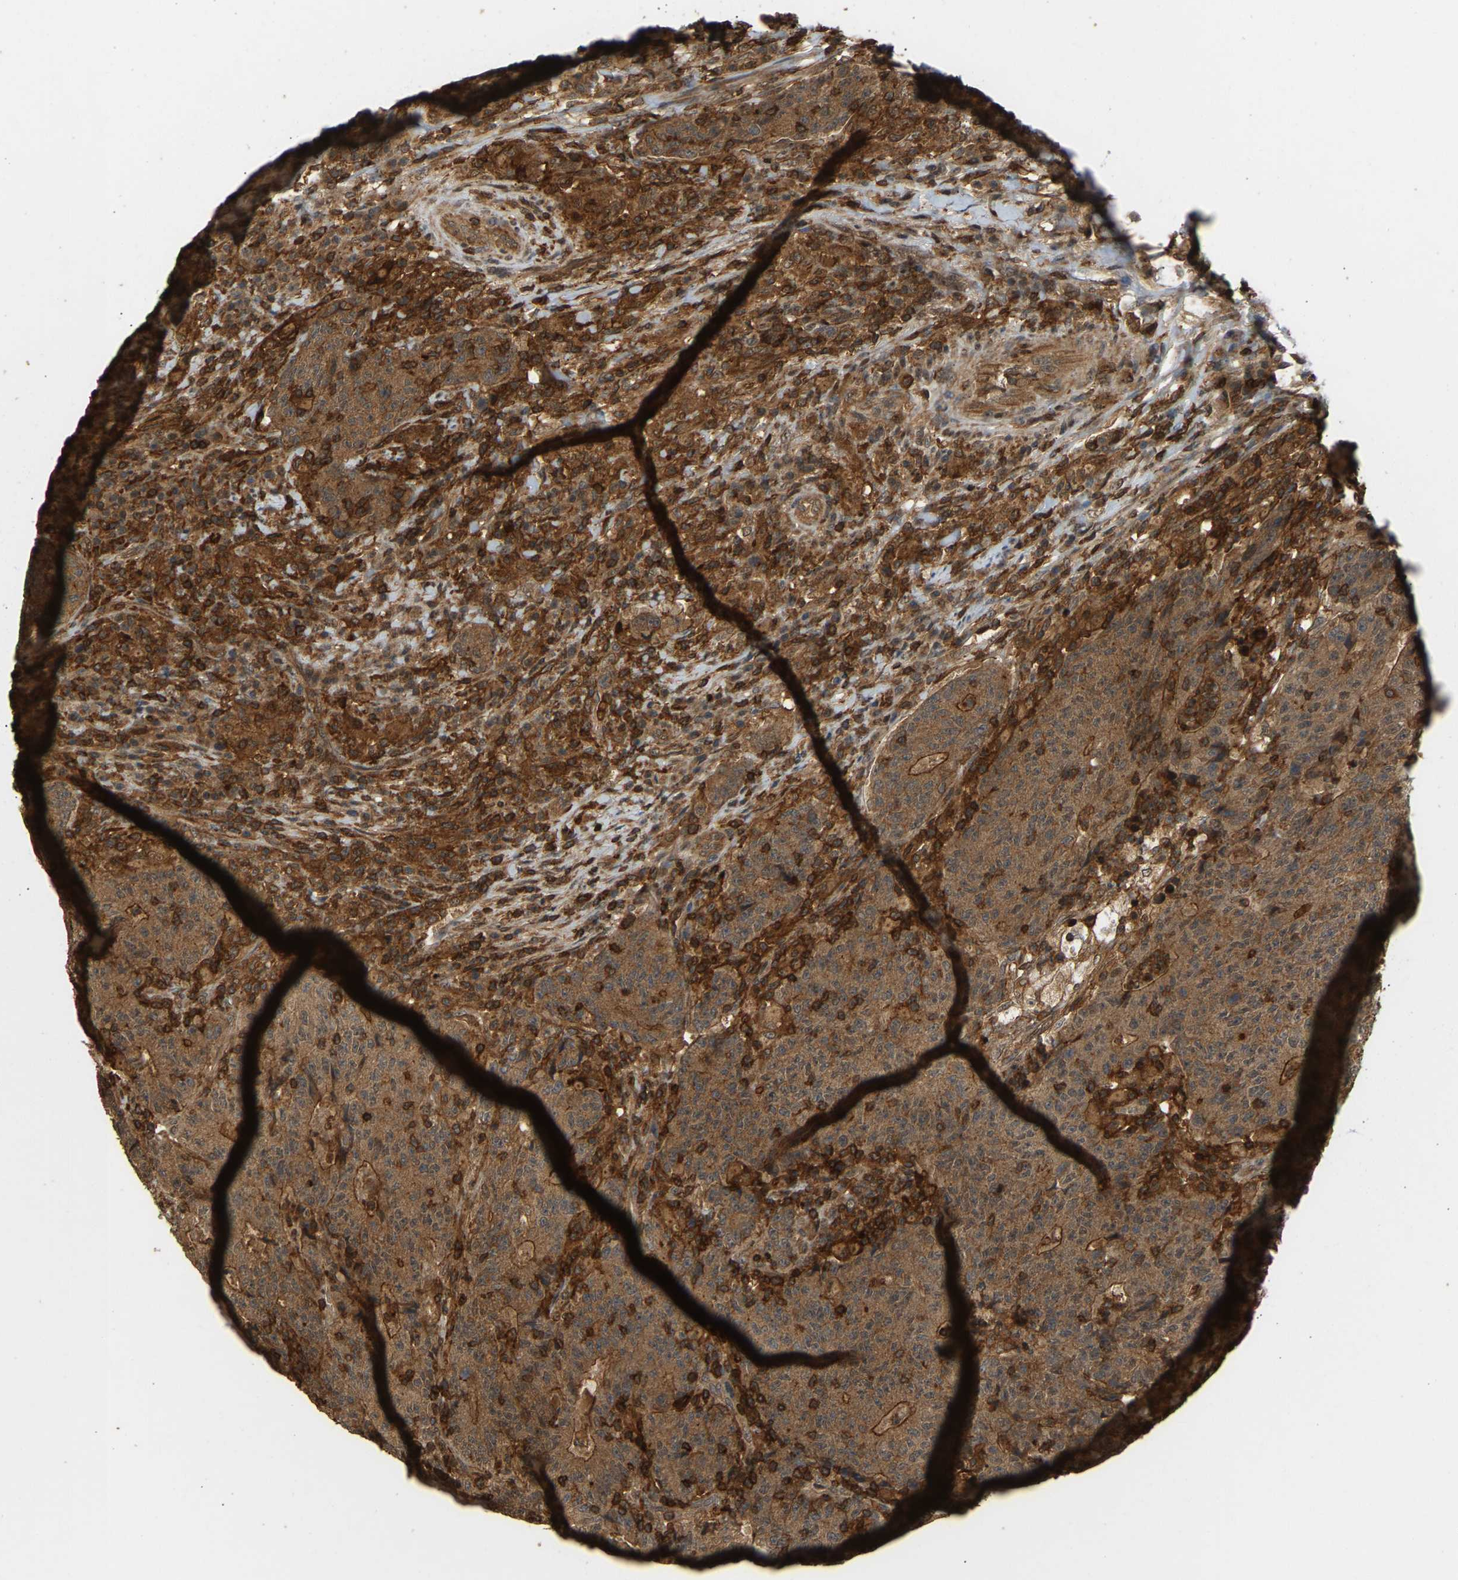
{"staining": {"intensity": "strong", "quantity": ">75%", "location": "cytoplasmic/membranous"}, "tissue": "colorectal cancer", "cell_type": "Tumor cells", "image_type": "cancer", "snomed": [{"axis": "morphology", "description": "Normal tissue, NOS"}, {"axis": "morphology", "description": "Adenocarcinoma, NOS"}, {"axis": "topography", "description": "Colon"}], "caption": "Strong cytoplasmic/membranous protein positivity is appreciated in about >75% of tumor cells in colorectal cancer (adenocarcinoma). (Brightfield microscopy of DAB IHC at high magnification).", "gene": "GOPC", "patient": {"sex": "female", "age": 75}}